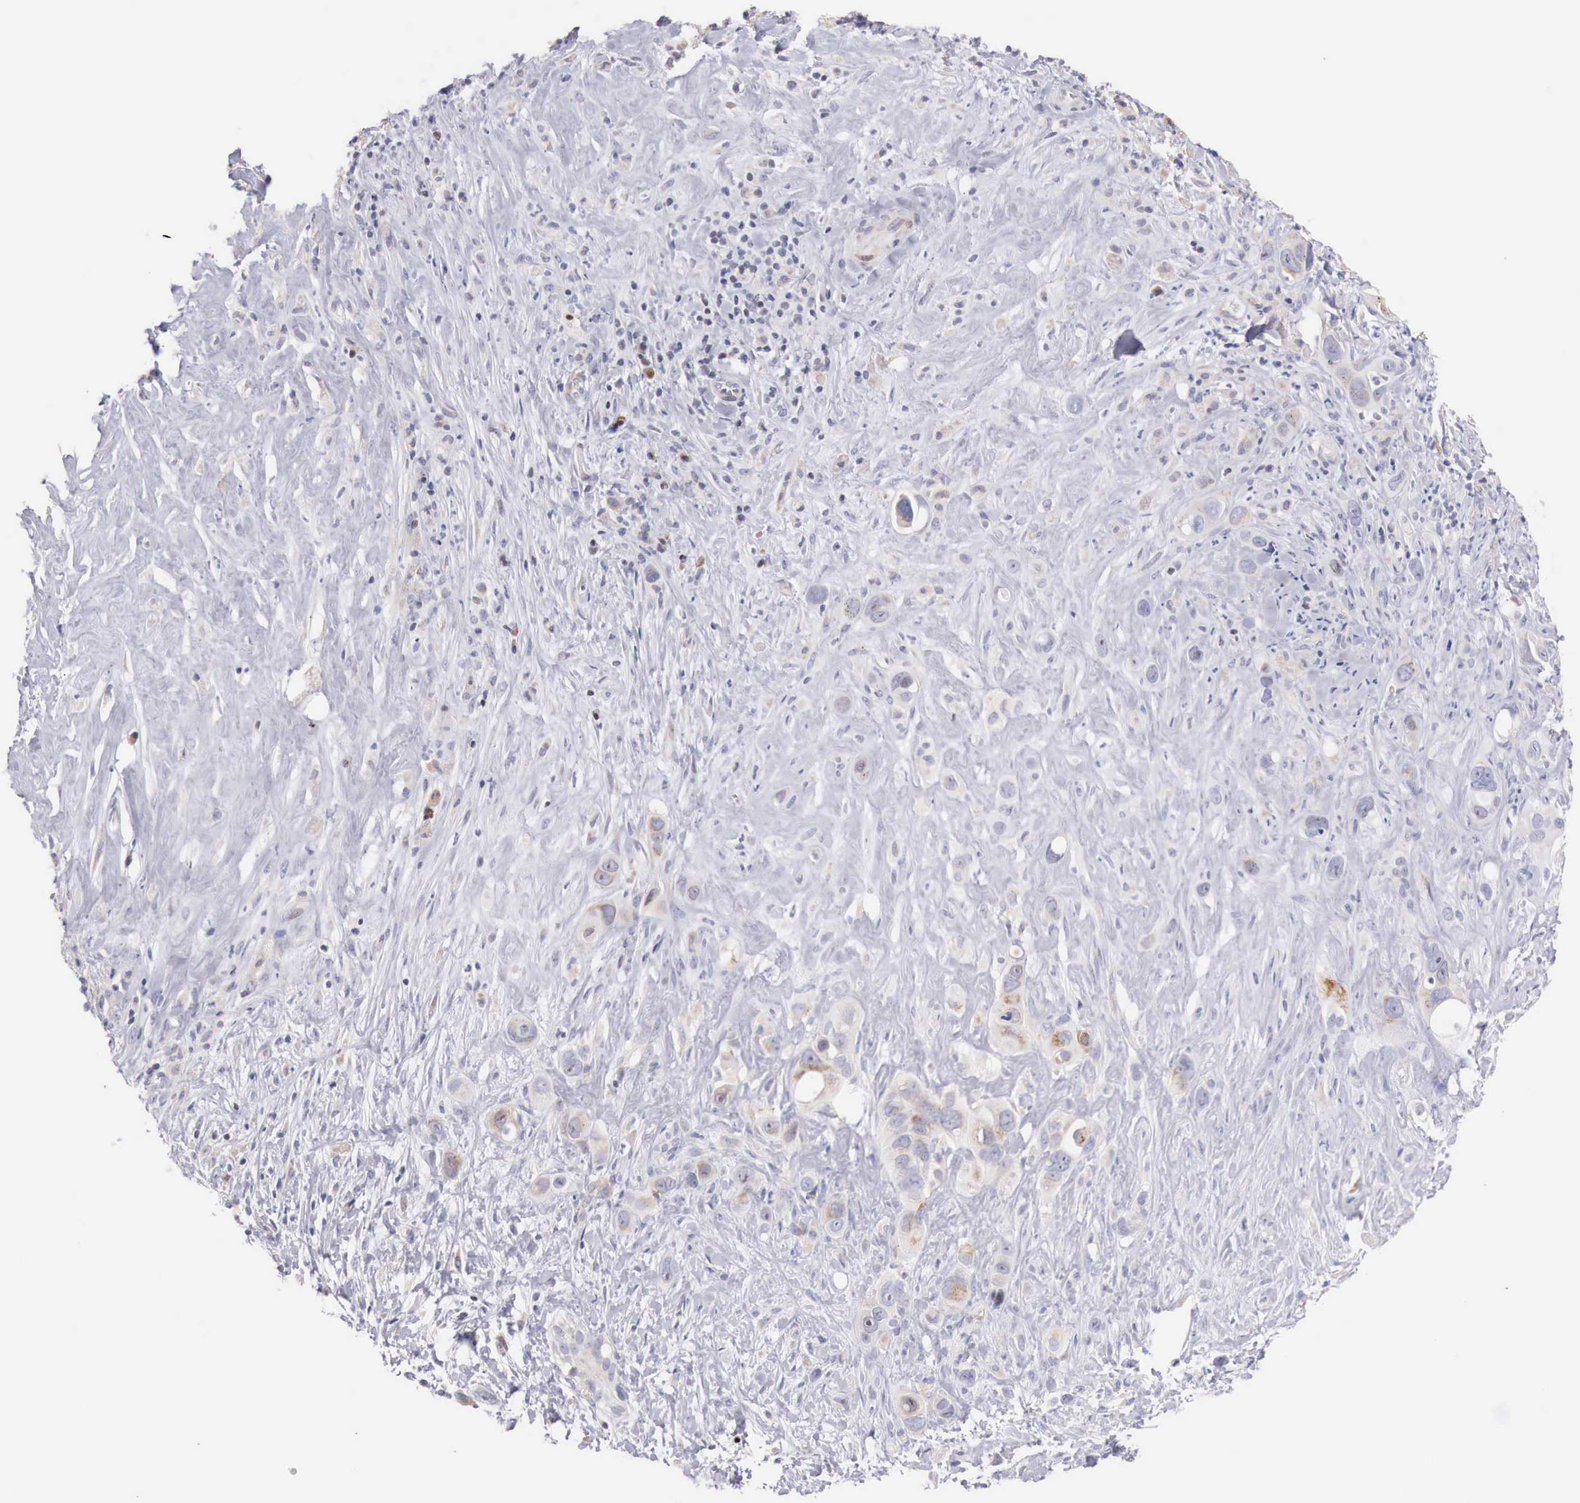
{"staining": {"intensity": "weak", "quantity": "<25%", "location": "none"}, "tissue": "liver cancer", "cell_type": "Tumor cells", "image_type": "cancer", "snomed": [{"axis": "morphology", "description": "Cholangiocarcinoma"}, {"axis": "topography", "description": "Liver"}], "caption": "There is no significant positivity in tumor cells of liver cholangiocarcinoma. The staining was performed using DAB to visualize the protein expression in brown, while the nuclei were stained in blue with hematoxylin (Magnification: 20x).", "gene": "CLCN5", "patient": {"sex": "female", "age": 79}}